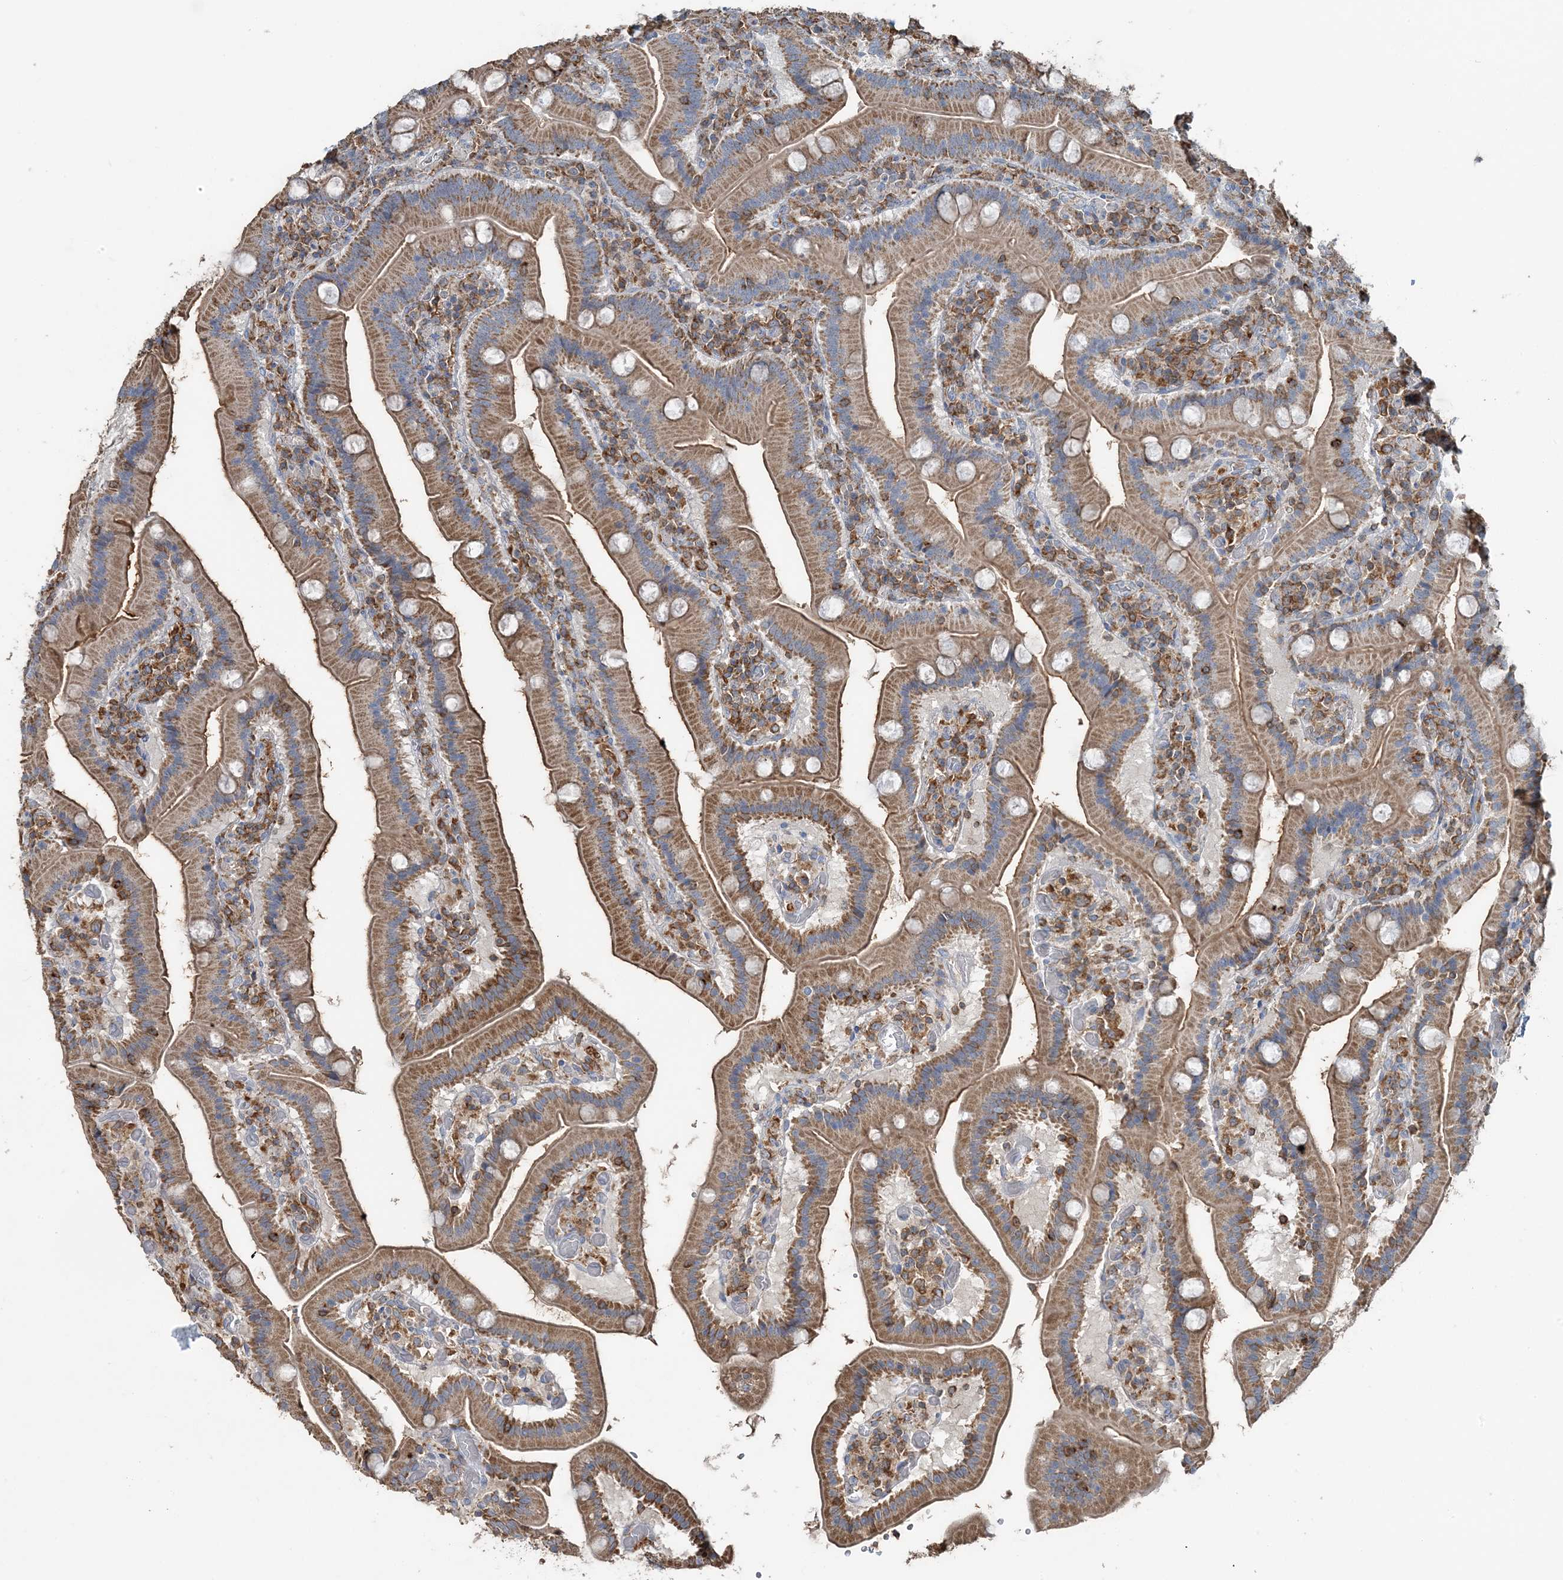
{"staining": {"intensity": "moderate", "quantity": ">75%", "location": "cytoplasmic/membranous"}, "tissue": "duodenum", "cell_type": "Glandular cells", "image_type": "normal", "snomed": [{"axis": "morphology", "description": "Normal tissue, NOS"}, {"axis": "topography", "description": "Duodenum"}], "caption": "Glandular cells exhibit moderate cytoplasmic/membranous staining in about >75% of cells in normal duodenum. (Stains: DAB (3,3'-diaminobenzidine) in brown, nuclei in blue, Microscopy: brightfield microscopy at high magnification).", "gene": "TMLHE", "patient": {"sex": "female", "age": 62}}